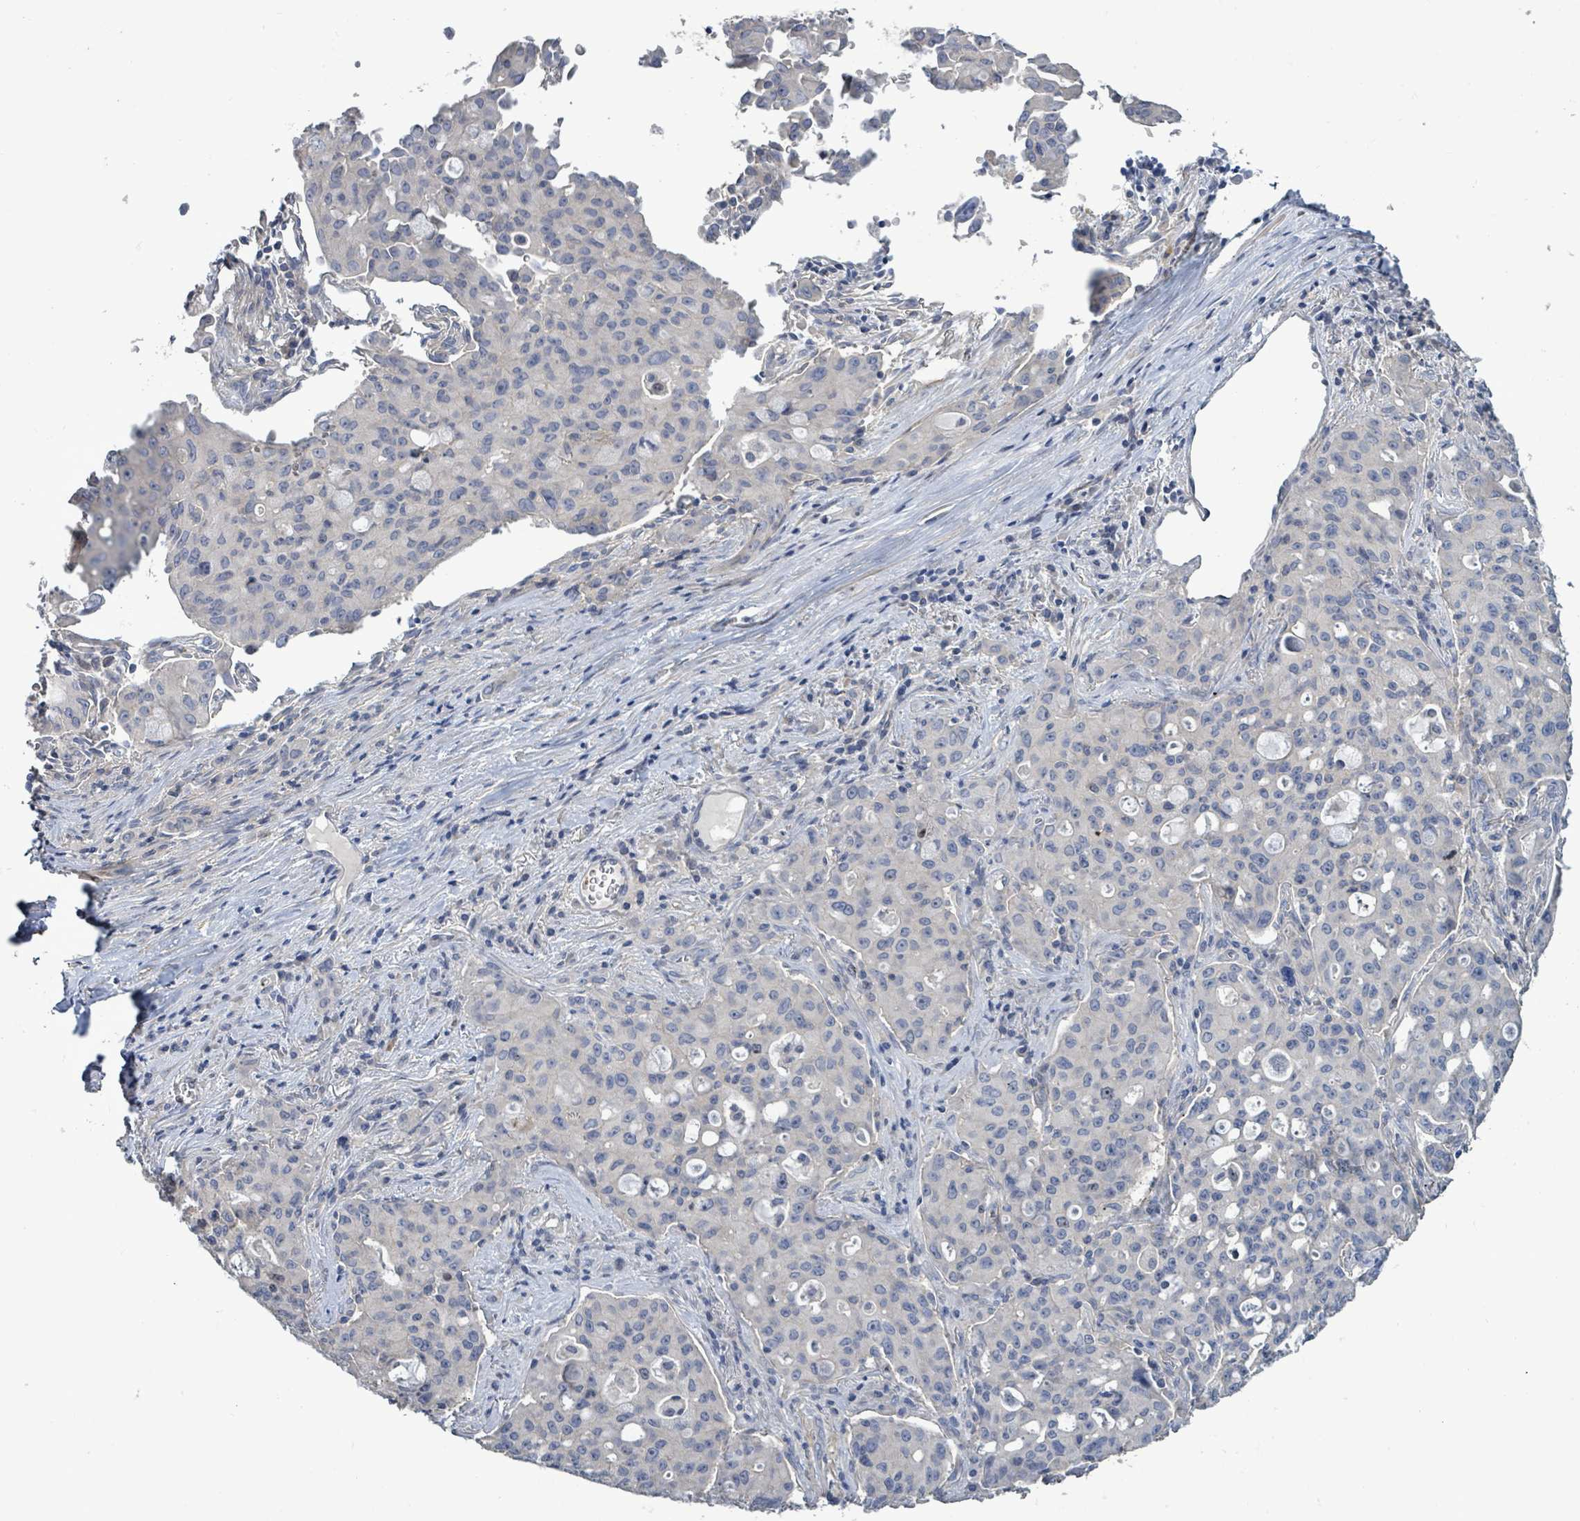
{"staining": {"intensity": "negative", "quantity": "none", "location": "none"}, "tissue": "lung cancer", "cell_type": "Tumor cells", "image_type": "cancer", "snomed": [{"axis": "morphology", "description": "Adenocarcinoma, NOS"}, {"axis": "topography", "description": "Lung"}], "caption": "Immunohistochemical staining of adenocarcinoma (lung) reveals no significant expression in tumor cells.", "gene": "KRAS", "patient": {"sex": "female", "age": 44}}